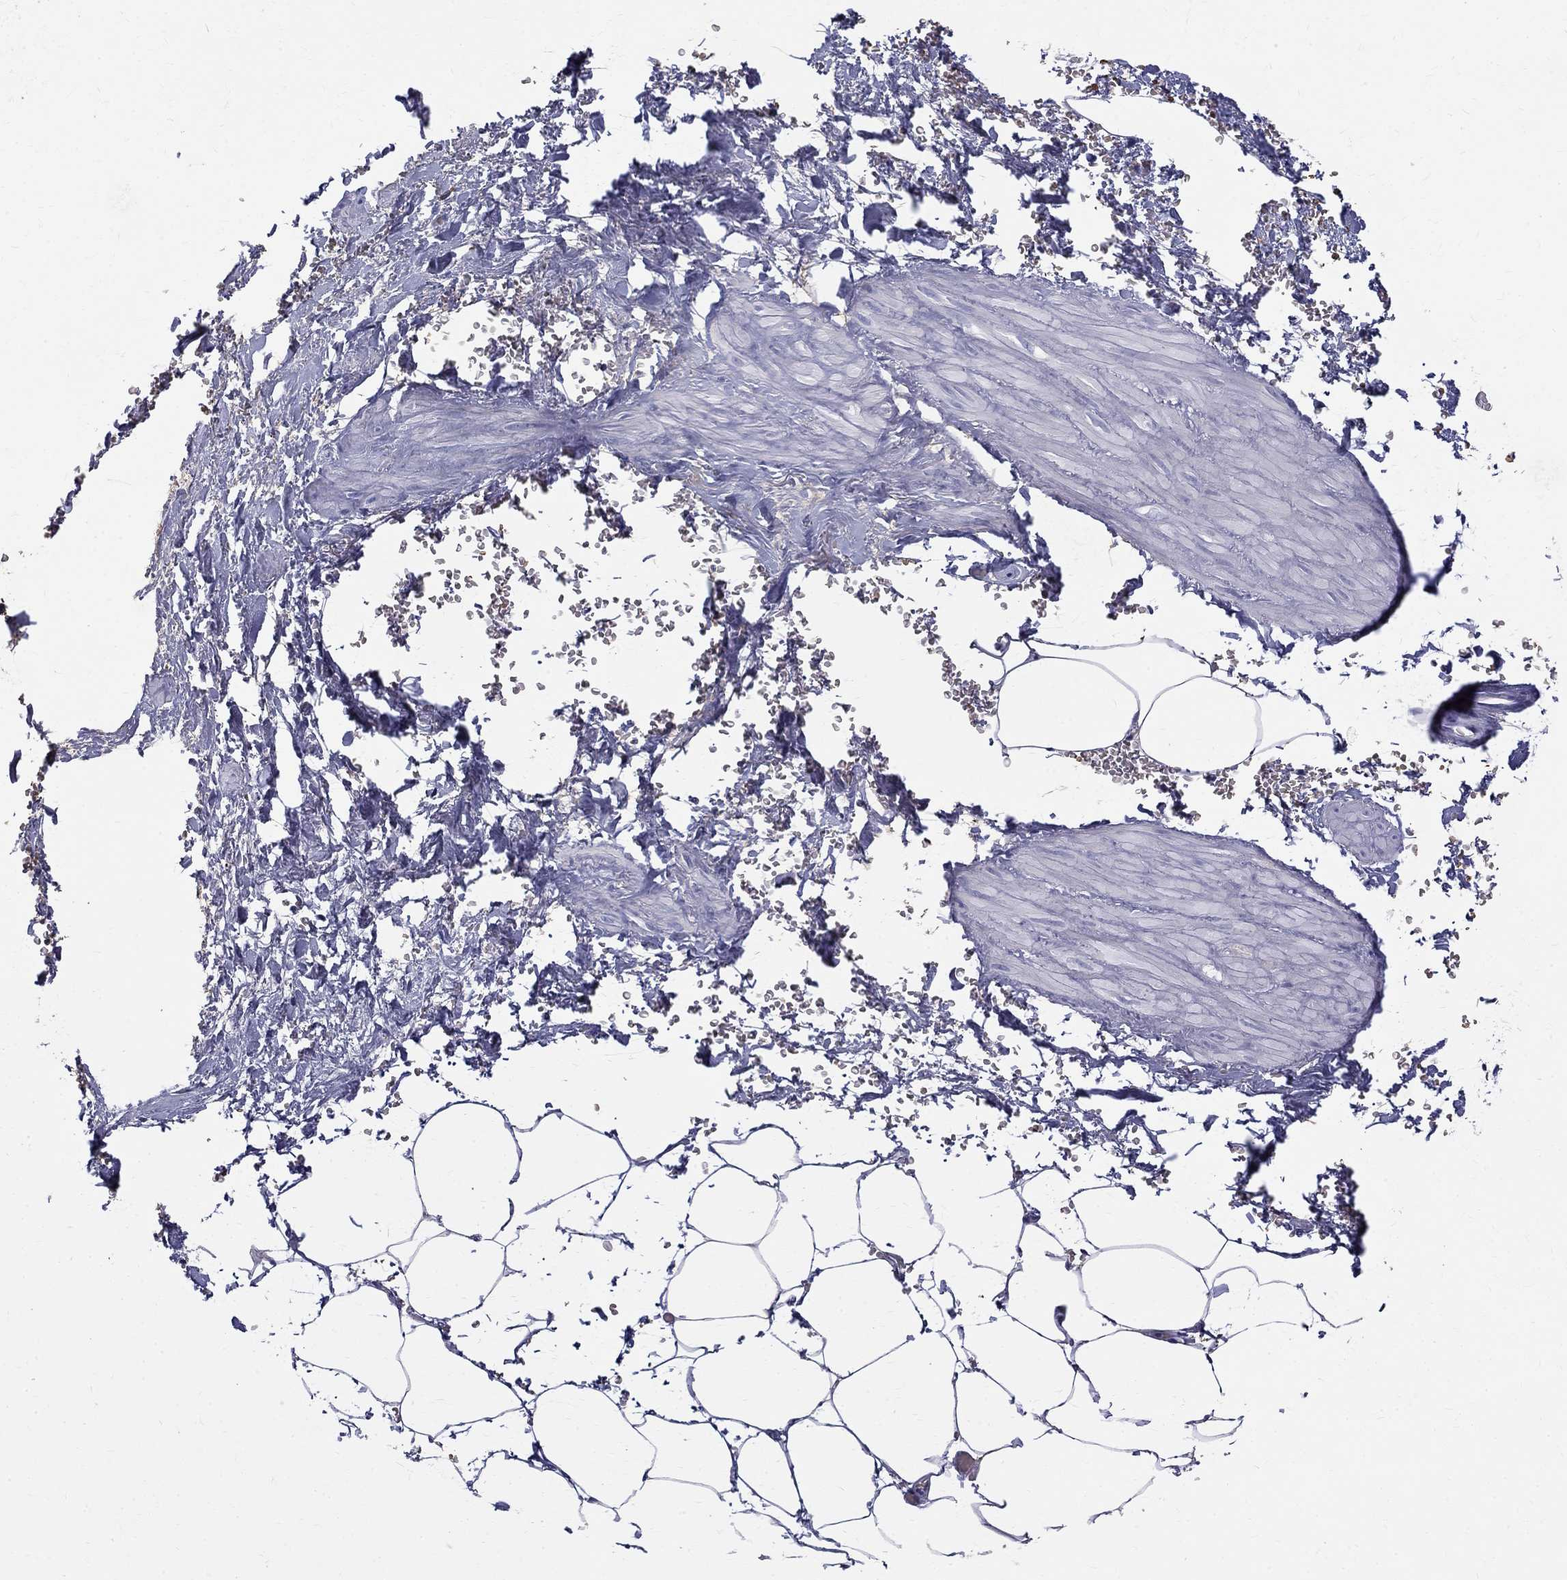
{"staining": {"intensity": "negative", "quantity": "none", "location": "none"}, "tissue": "adipose tissue", "cell_type": "Adipocytes", "image_type": "normal", "snomed": [{"axis": "morphology", "description": "Normal tissue, NOS"}, {"axis": "topography", "description": "Soft tissue"}, {"axis": "topography", "description": "Adipose tissue"}, {"axis": "topography", "description": "Vascular tissue"}, {"axis": "topography", "description": "Peripheral nerve tissue"}], "caption": "Immunohistochemistry of unremarkable adipose tissue demonstrates no positivity in adipocytes. Nuclei are stained in blue.", "gene": "AGER", "patient": {"sex": "male", "age": 68}}